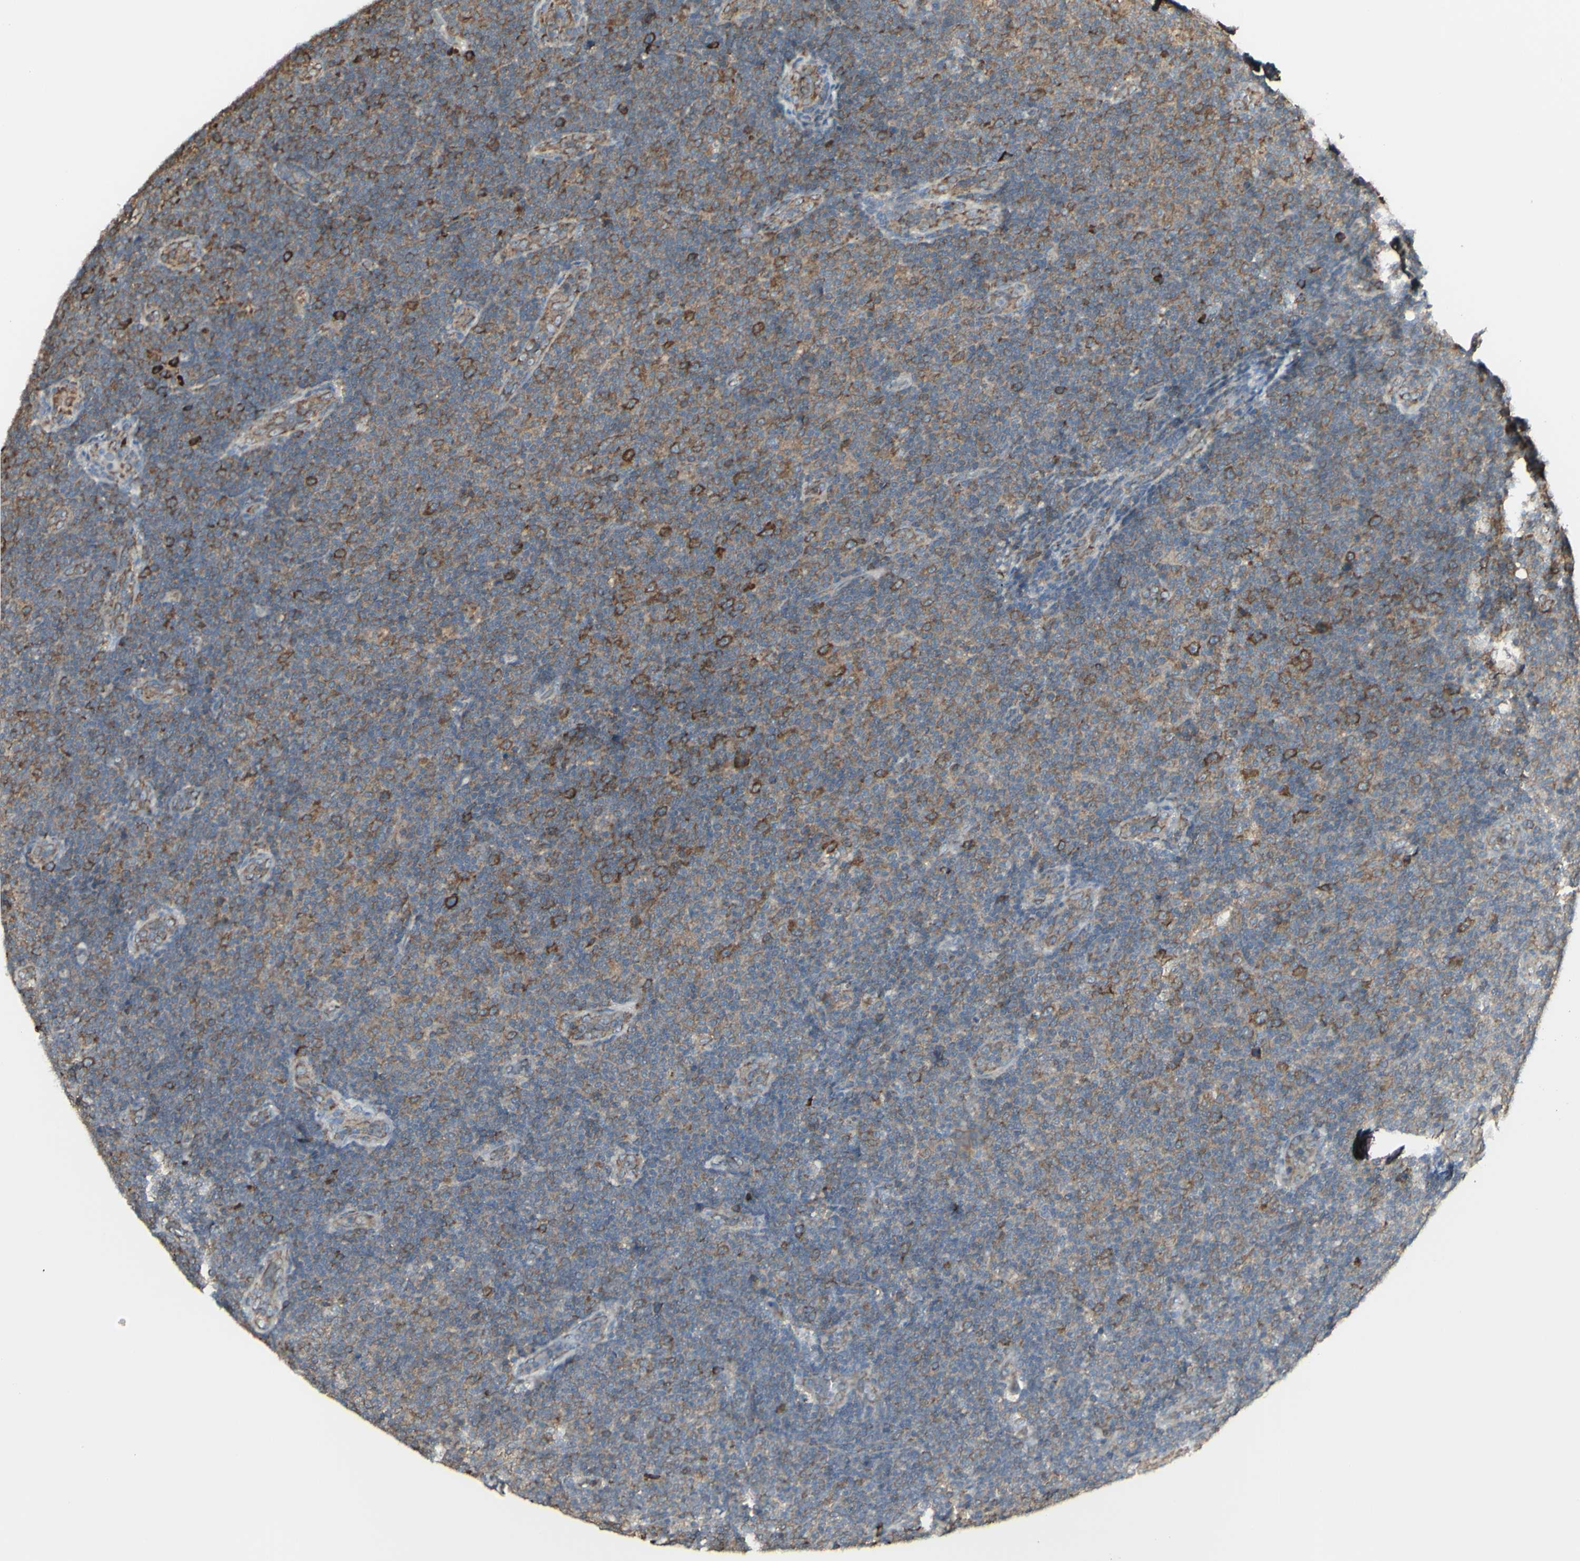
{"staining": {"intensity": "moderate", "quantity": "<25%", "location": "cytoplasmic/membranous"}, "tissue": "lymphoma", "cell_type": "Tumor cells", "image_type": "cancer", "snomed": [{"axis": "morphology", "description": "Malignant lymphoma, non-Hodgkin's type, Low grade"}, {"axis": "topography", "description": "Lymph node"}], "caption": "Immunohistochemical staining of human low-grade malignant lymphoma, non-Hodgkin's type exhibits moderate cytoplasmic/membranous protein expression in approximately <25% of tumor cells.", "gene": "EEF1B2", "patient": {"sex": "male", "age": 83}}